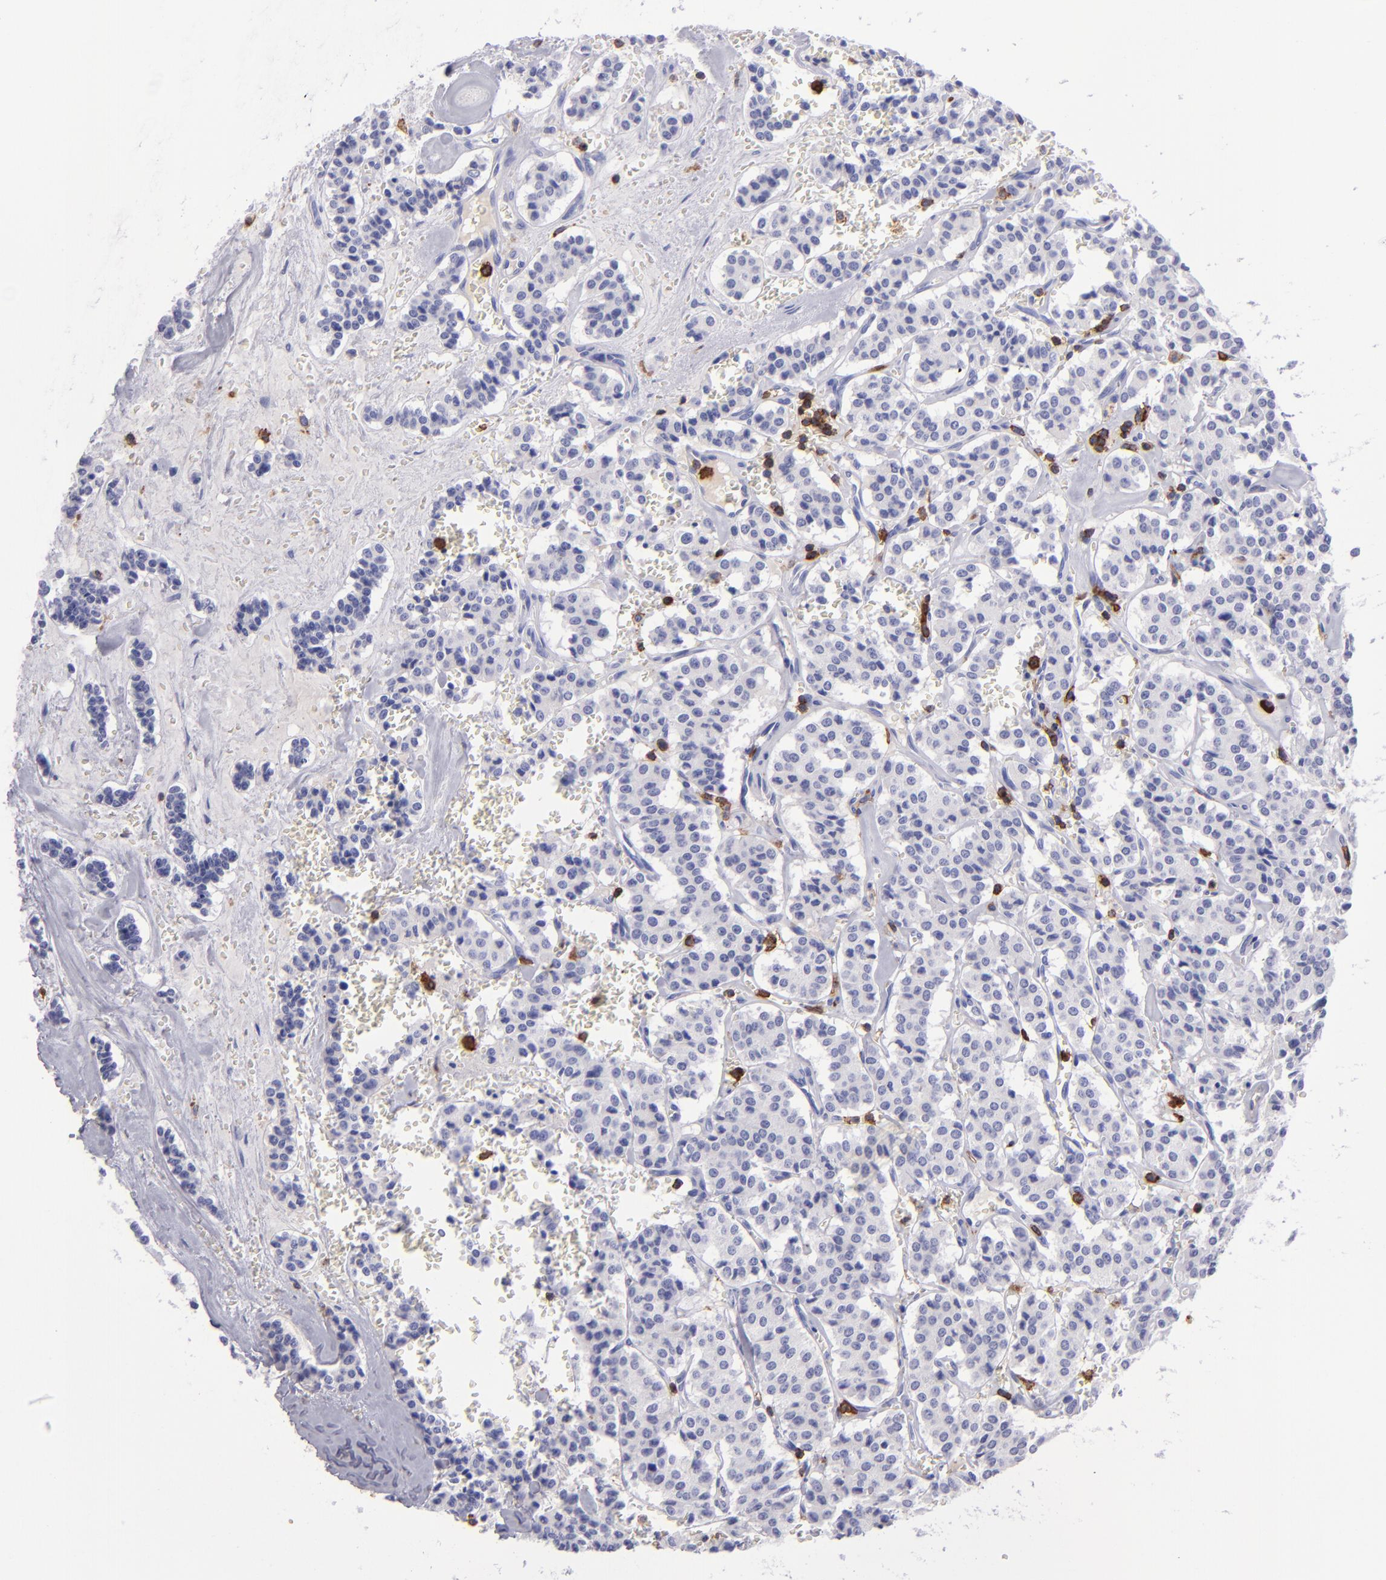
{"staining": {"intensity": "negative", "quantity": "none", "location": "none"}, "tissue": "carcinoid", "cell_type": "Tumor cells", "image_type": "cancer", "snomed": [{"axis": "morphology", "description": "Carcinoid, malignant, NOS"}, {"axis": "topography", "description": "Bronchus"}], "caption": "Tumor cells show no significant protein positivity in carcinoid.", "gene": "ICAM3", "patient": {"sex": "male", "age": 55}}